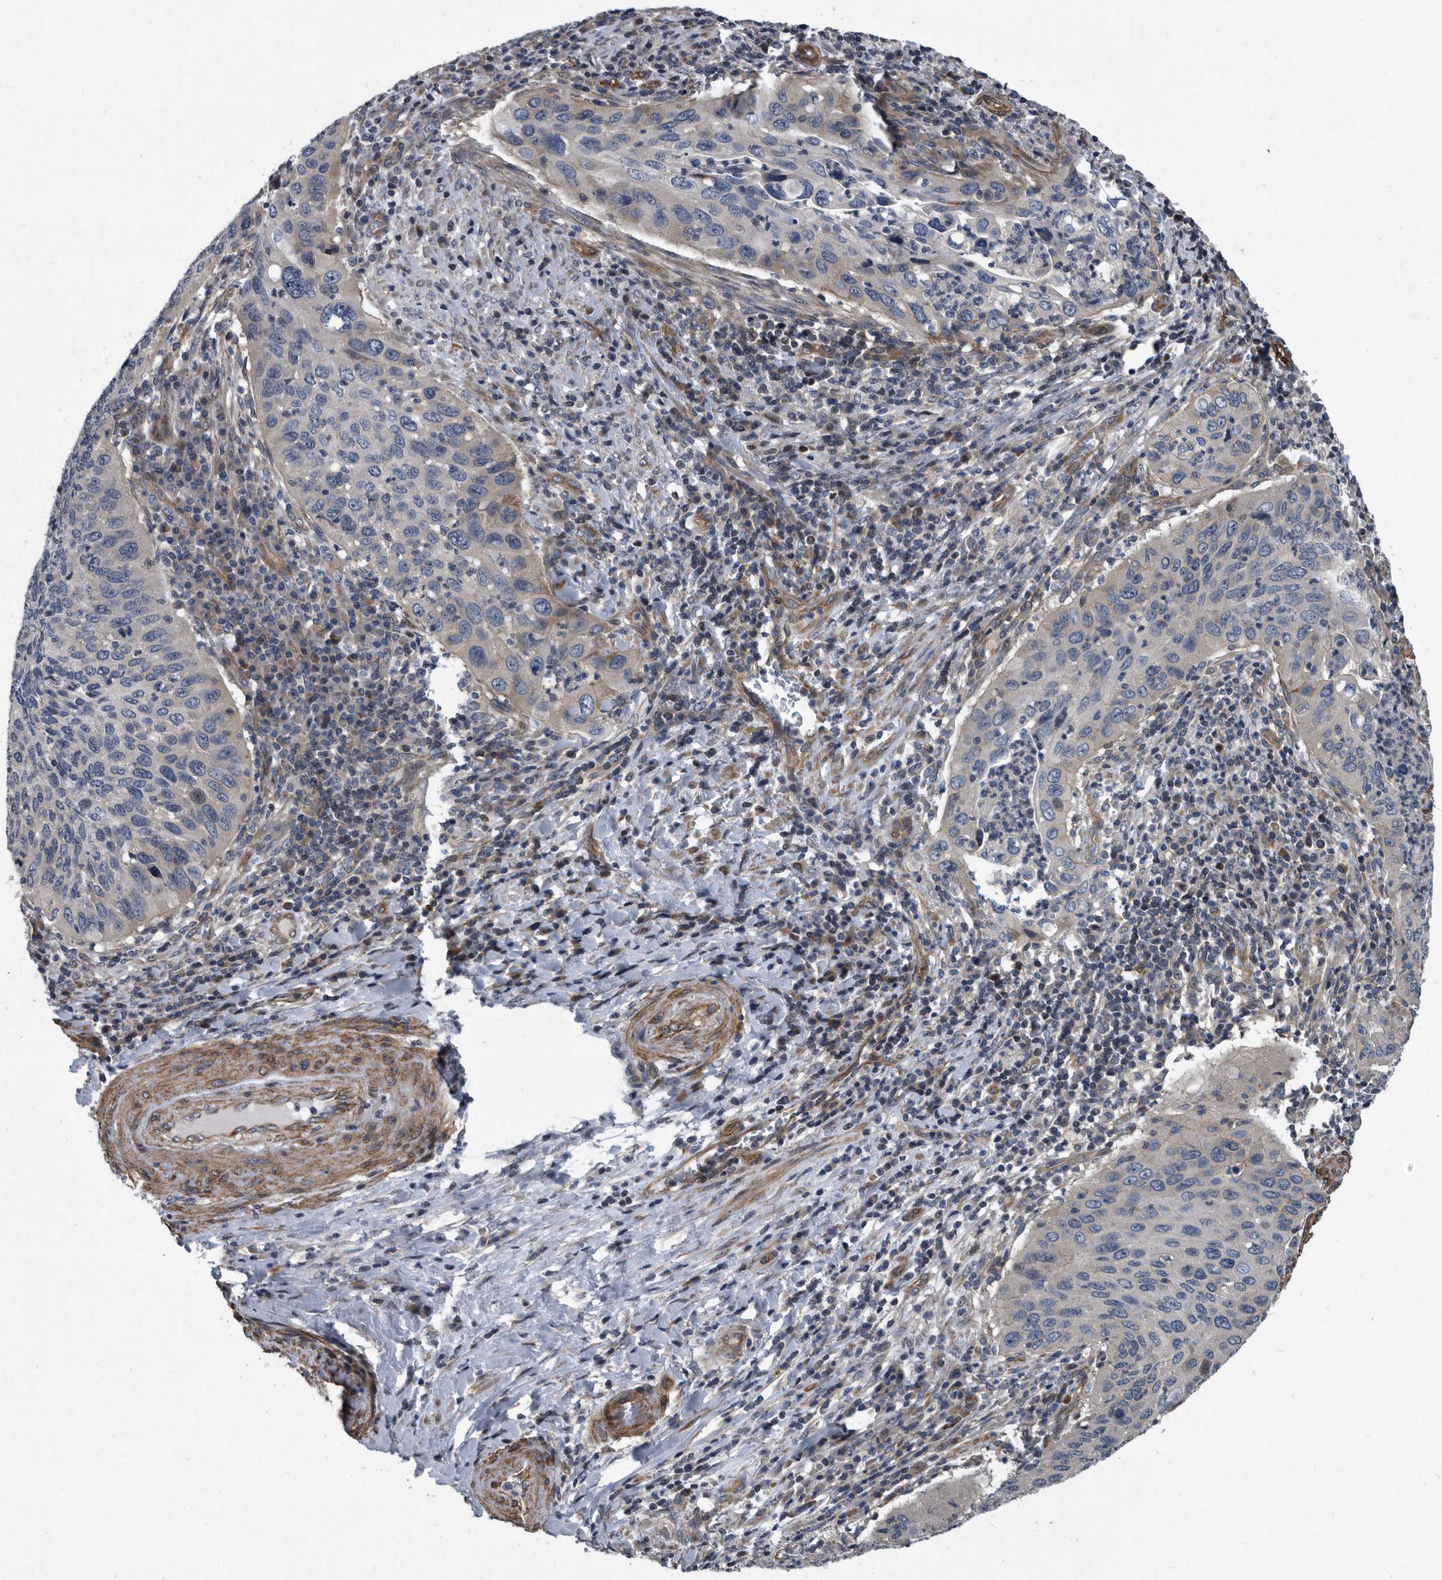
{"staining": {"intensity": "negative", "quantity": "none", "location": "none"}, "tissue": "cervical cancer", "cell_type": "Tumor cells", "image_type": "cancer", "snomed": [{"axis": "morphology", "description": "Squamous cell carcinoma, NOS"}, {"axis": "topography", "description": "Cervix"}], "caption": "Human cervical cancer (squamous cell carcinoma) stained for a protein using immunohistochemistry demonstrates no staining in tumor cells.", "gene": "ARMCX1", "patient": {"sex": "female", "age": 38}}